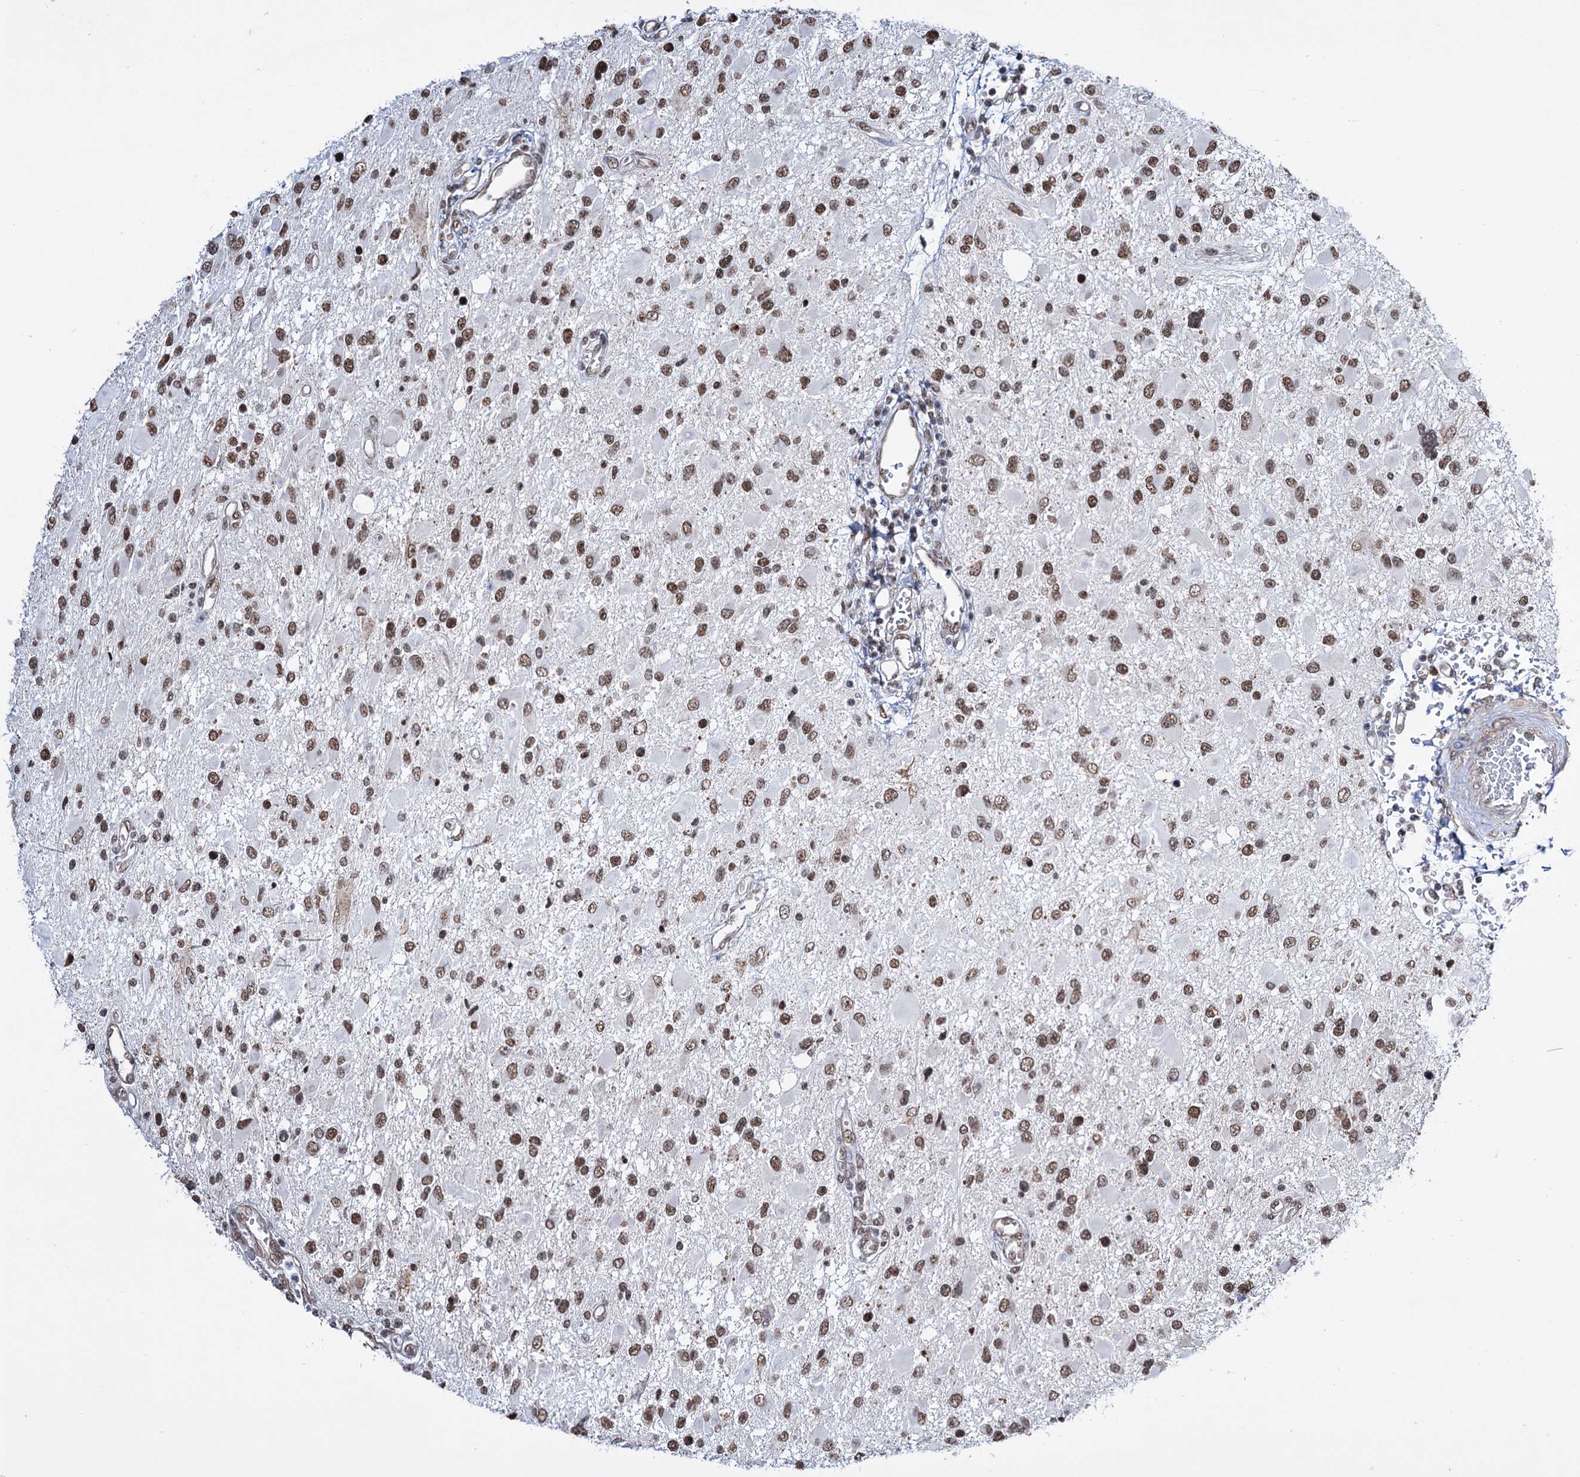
{"staining": {"intensity": "moderate", "quantity": ">75%", "location": "nuclear"}, "tissue": "glioma", "cell_type": "Tumor cells", "image_type": "cancer", "snomed": [{"axis": "morphology", "description": "Glioma, malignant, High grade"}, {"axis": "topography", "description": "Brain"}], "caption": "The micrograph demonstrates staining of glioma, revealing moderate nuclear protein staining (brown color) within tumor cells.", "gene": "ABHD10", "patient": {"sex": "male", "age": 53}}